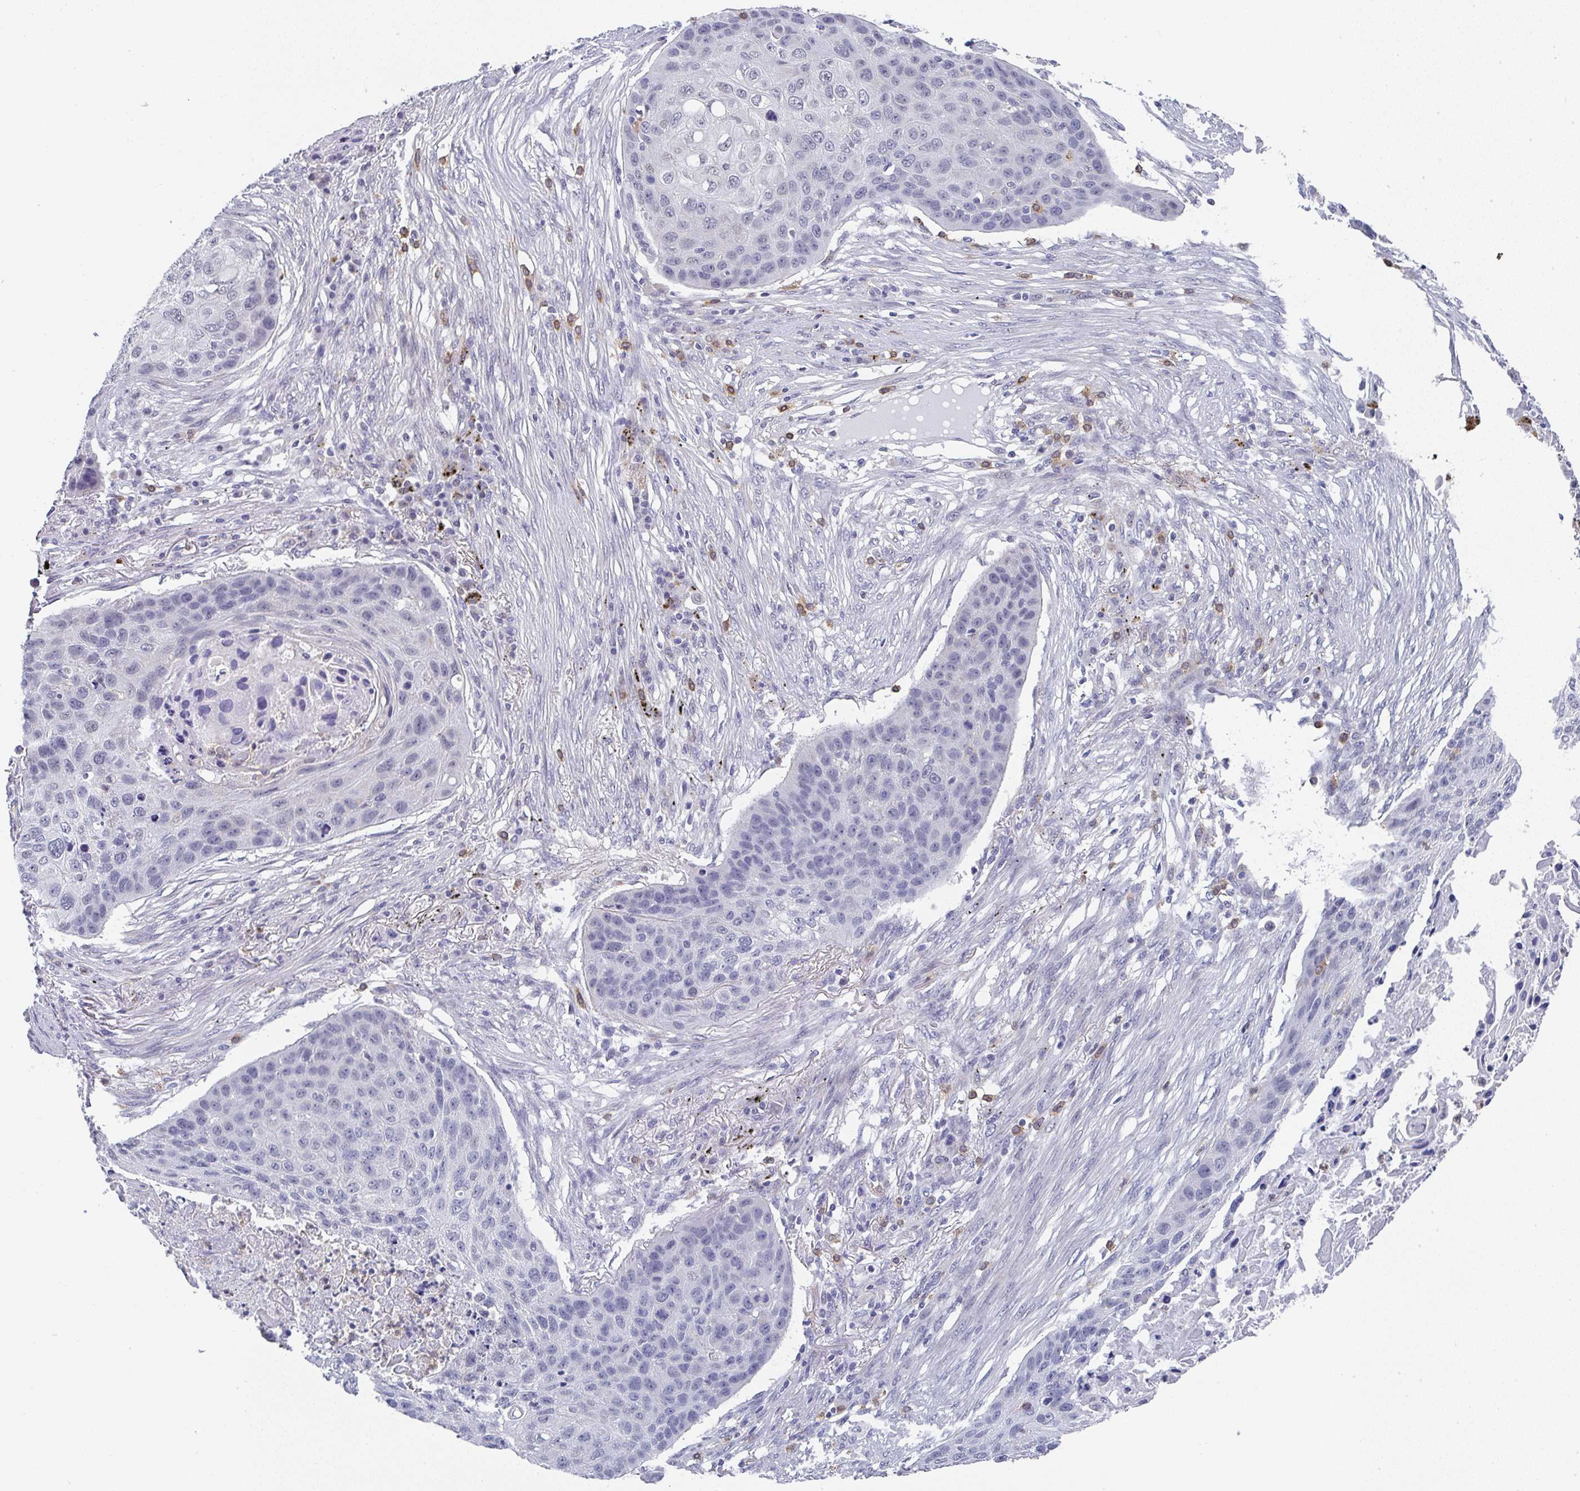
{"staining": {"intensity": "negative", "quantity": "none", "location": "none"}, "tissue": "lung cancer", "cell_type": "Tumor cells", "image_type": "cancer", "snomed": [{"axis": "morphology", "description": "Squamous cell carcinoma, NOS"}, {"axis": "topography", "description": "Lung"}], "caption": "DAB immunohistochemical staining of human lung cancer (squamous cell carcinoma) displays no significant expression in tumor cells.", "gene": "NCF1", "patient": {"sex": "female", "age": 63}}